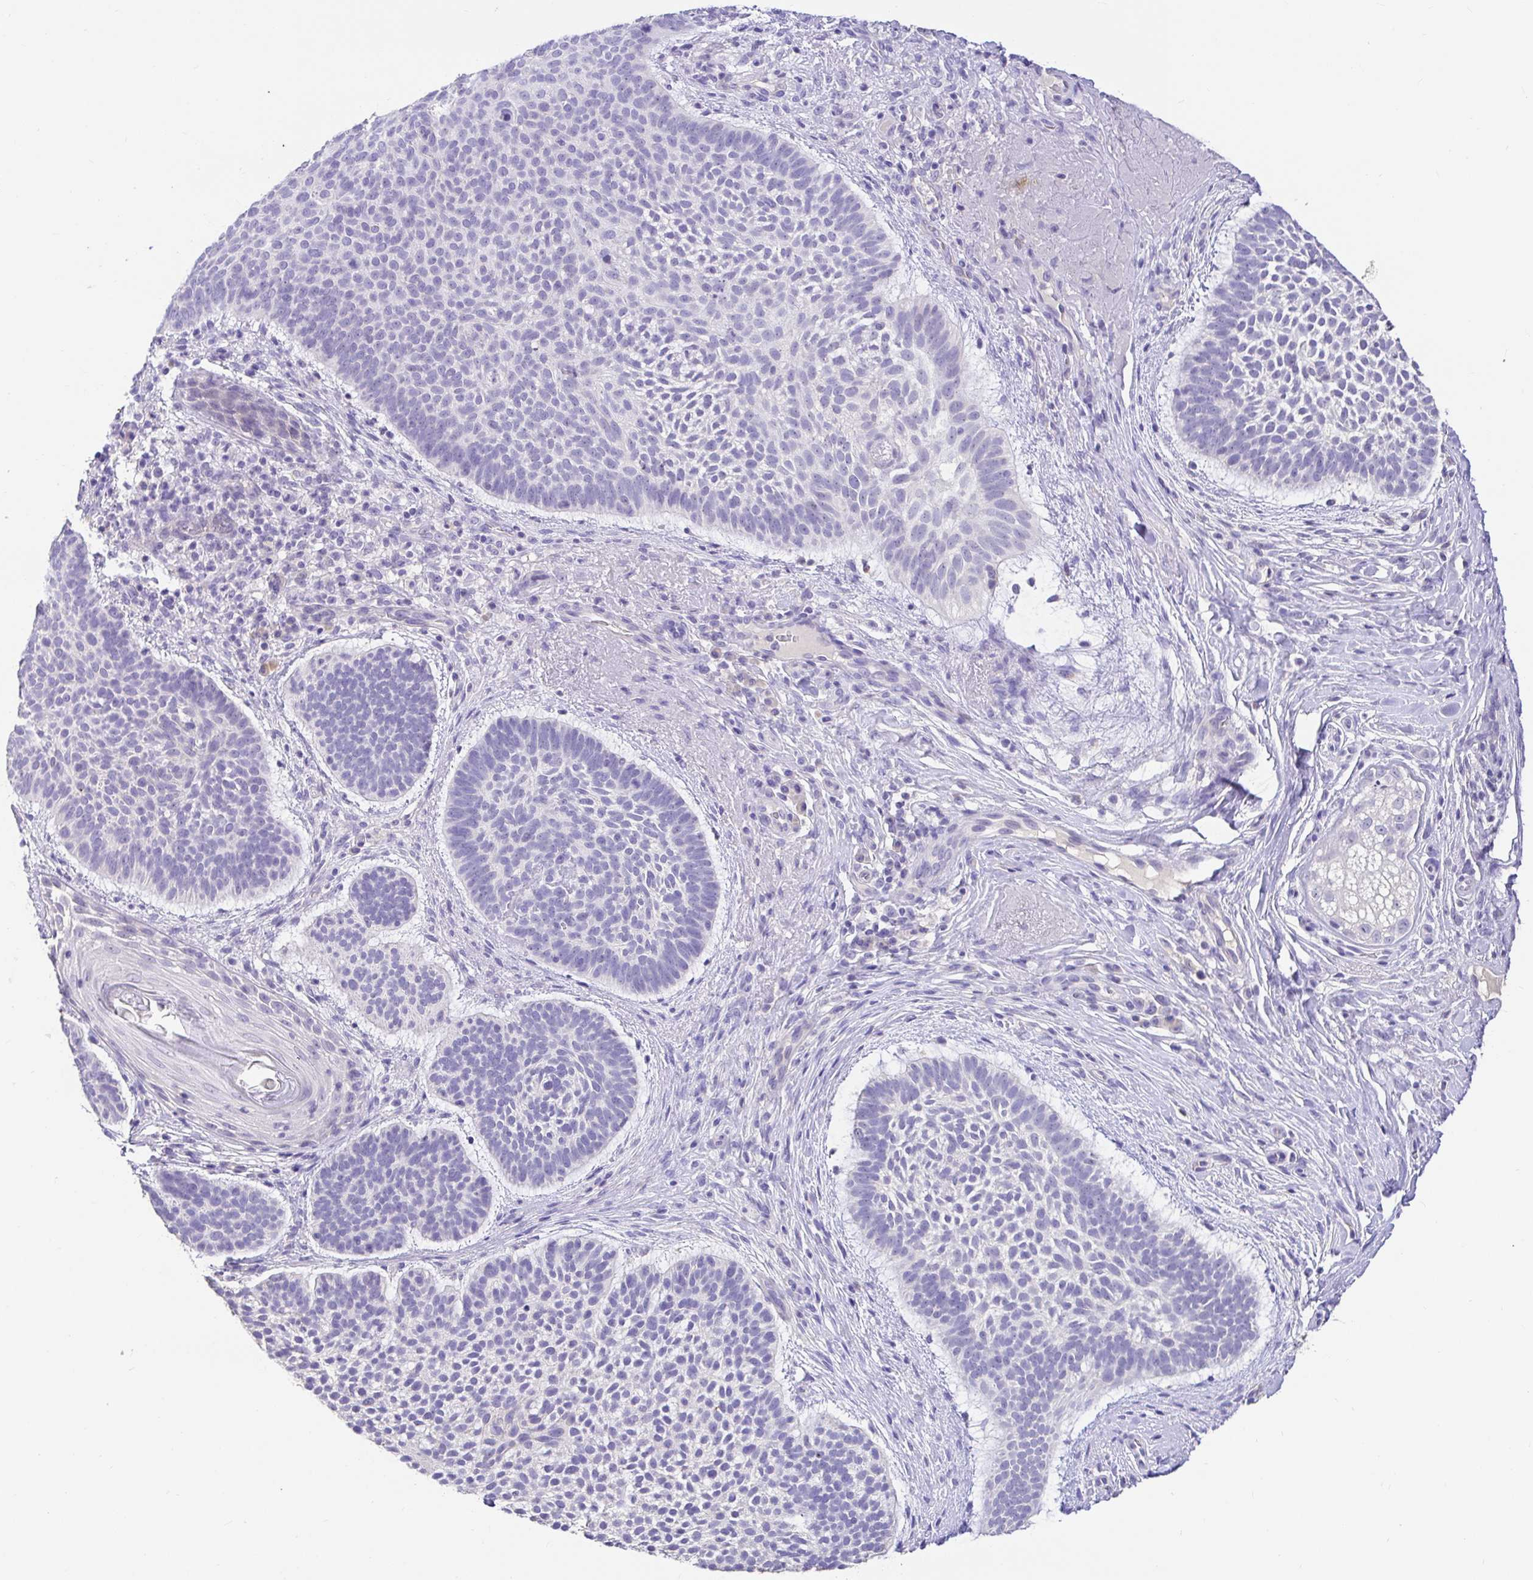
{"staining": {"intensity": "negative", "quantity": "none", "location": "none"}, "tissue": "skin cancer", "cell_type": "Tumor cells", "image_type": "cancer", "snomed": [{"axis": "morphology", "description": "Basal cell carcinoma"}, {"axis": "topography", "description": "Skin"}, {"axis": "topography", "description": "Skin of face"}], "caption": "This is a histopathology image of IHC staining of basal cell carcinoma (skin), which shows no positivity in tumor cells. (DAB (3,3'-diaminobenzidine) IHC with hematoxylin counter stain).", "gene": "CDO1", "patient": {"sex": "male", "age": 73}}